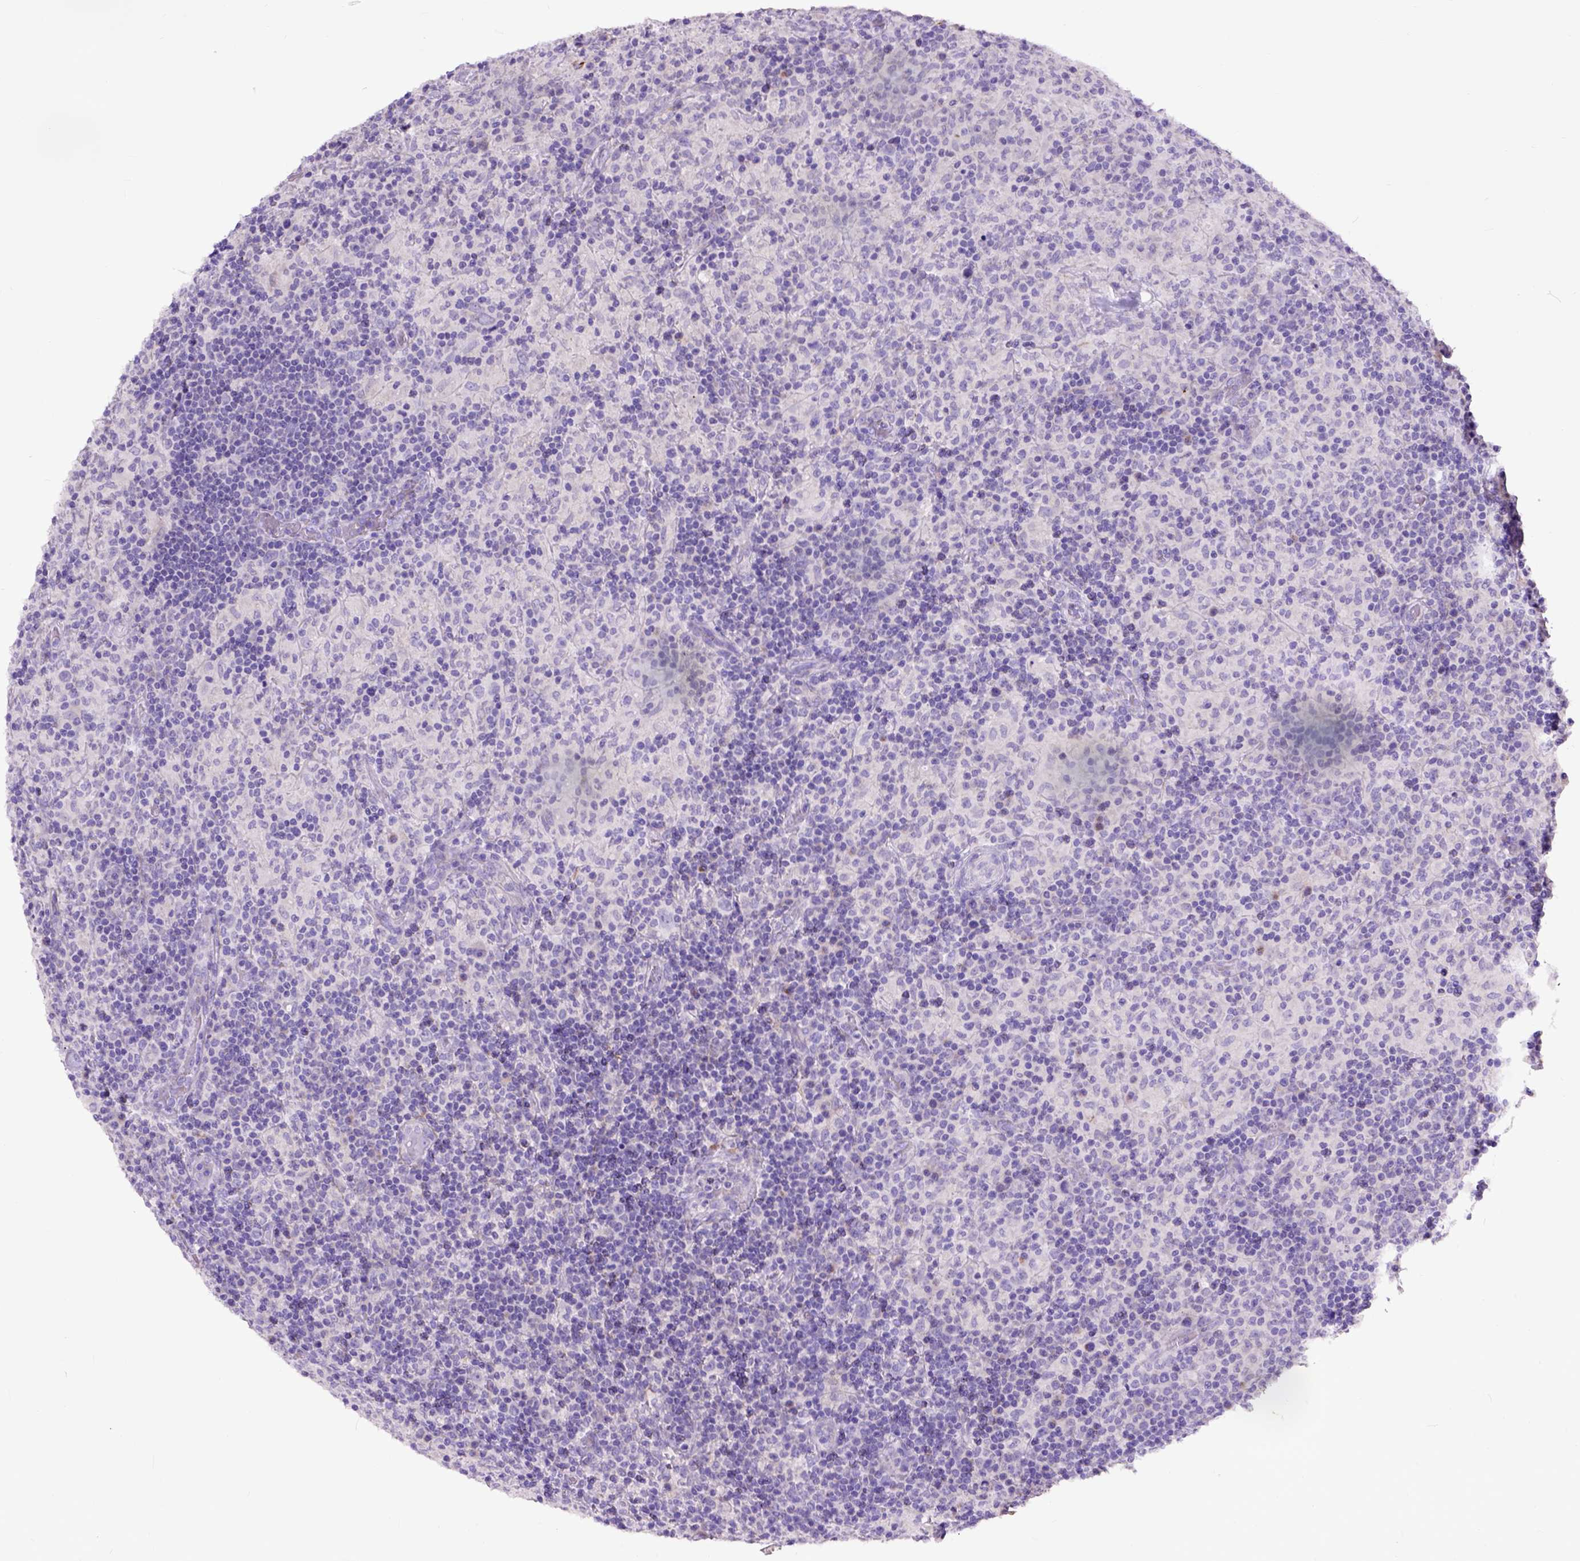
{"staining": {"intensity": "negative", "quantity": "none", "location": "none"}, "tissue": "lymphoma", "cell_type": "Tumor cells", "image_type": "cancer", "snomed": [{"axis": "morphology", "description": "Hodgkin's disease, NOS"}, {"axis": "topography", "description": "Lymph node"}], "caption": "This is a photomicrograph of immunohistochemistry (IHC) staining of Hodgkin's disease, which shows no staining in tumor cells.", "gene": "RAB25", "patient": {"sex": "male", "age": 70}}